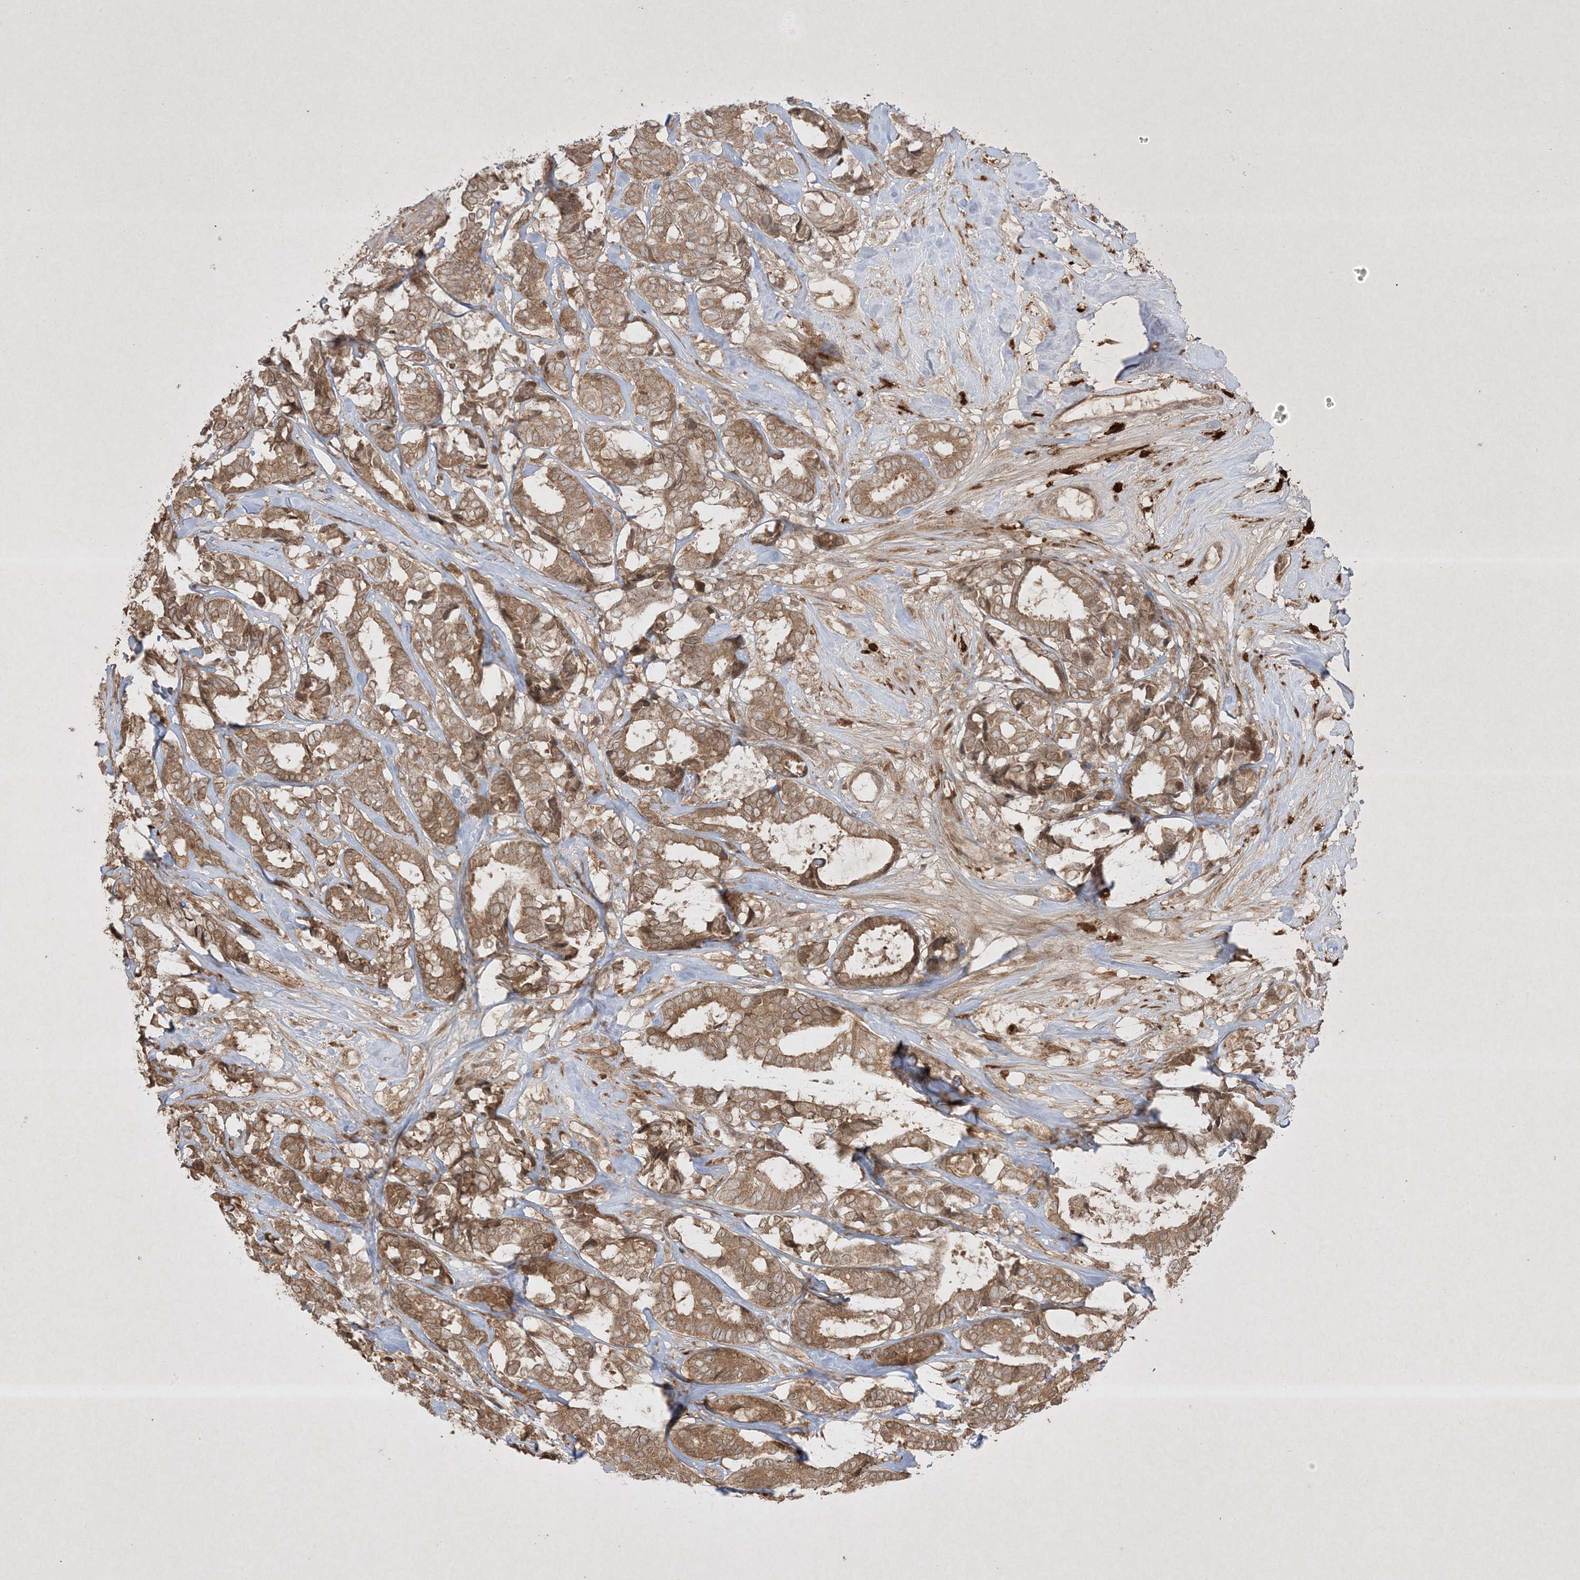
{"staining": {"intensity": "moderate", "quantity": ">75%", "location": "cytoplasmic/membranous"}, "tissue": "breast cancer", "cell_type": "Tumor cells", "image_type": "cancer", "snomed": [{"axis": "morphology", "description": "Duct carcinoma"}, {"axis": "topography", "description": "Breast"}], "caption": "This image exhibits immunohistochemistry staining of breast cancer (intraductal carcinoma), with medium moderate cytoplasmic/membranous positivity in about >75% of tumor cells.", "gene": "PTK6", "patient": {"sex": "female", "age": 87}}